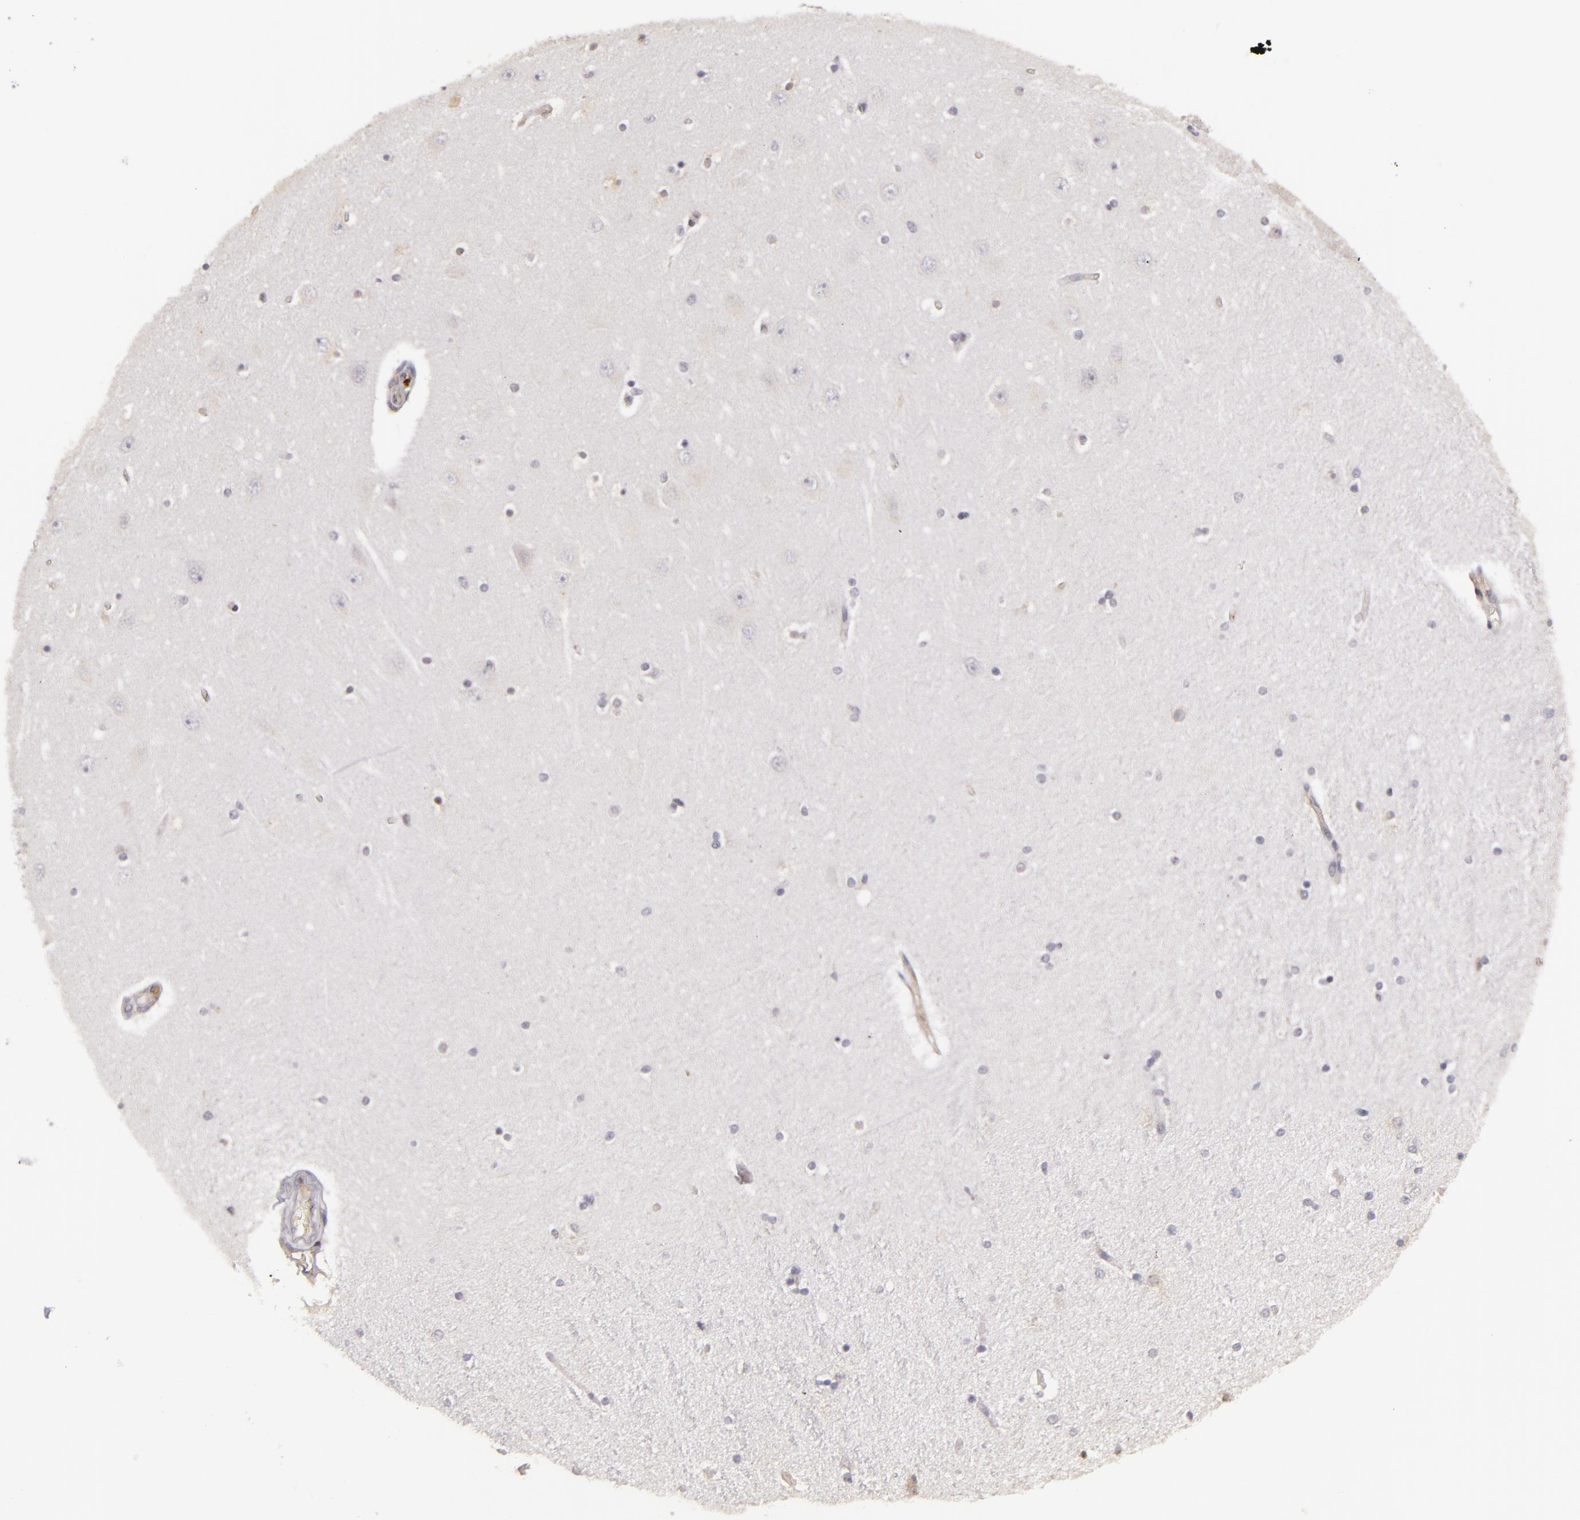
{"staining": {"intensity": "weak", "quantity": "<25%", "location": "nuclear"}, "tissue": "hippocampus", "cell_type": "Glial cells", "image_type": "normal", "snomed": [{"axis": "morphology", "description": "Normal tissue, NOS"}, {"axis": "topography", "description": "Hippocampus"}], "caption": "DAB immunohistochemical staining of benign human hippocampus demonstrates no significant staining in glial cells.", "gene": "SYTL4", "patient": {"sex": "female", "age": 54}}